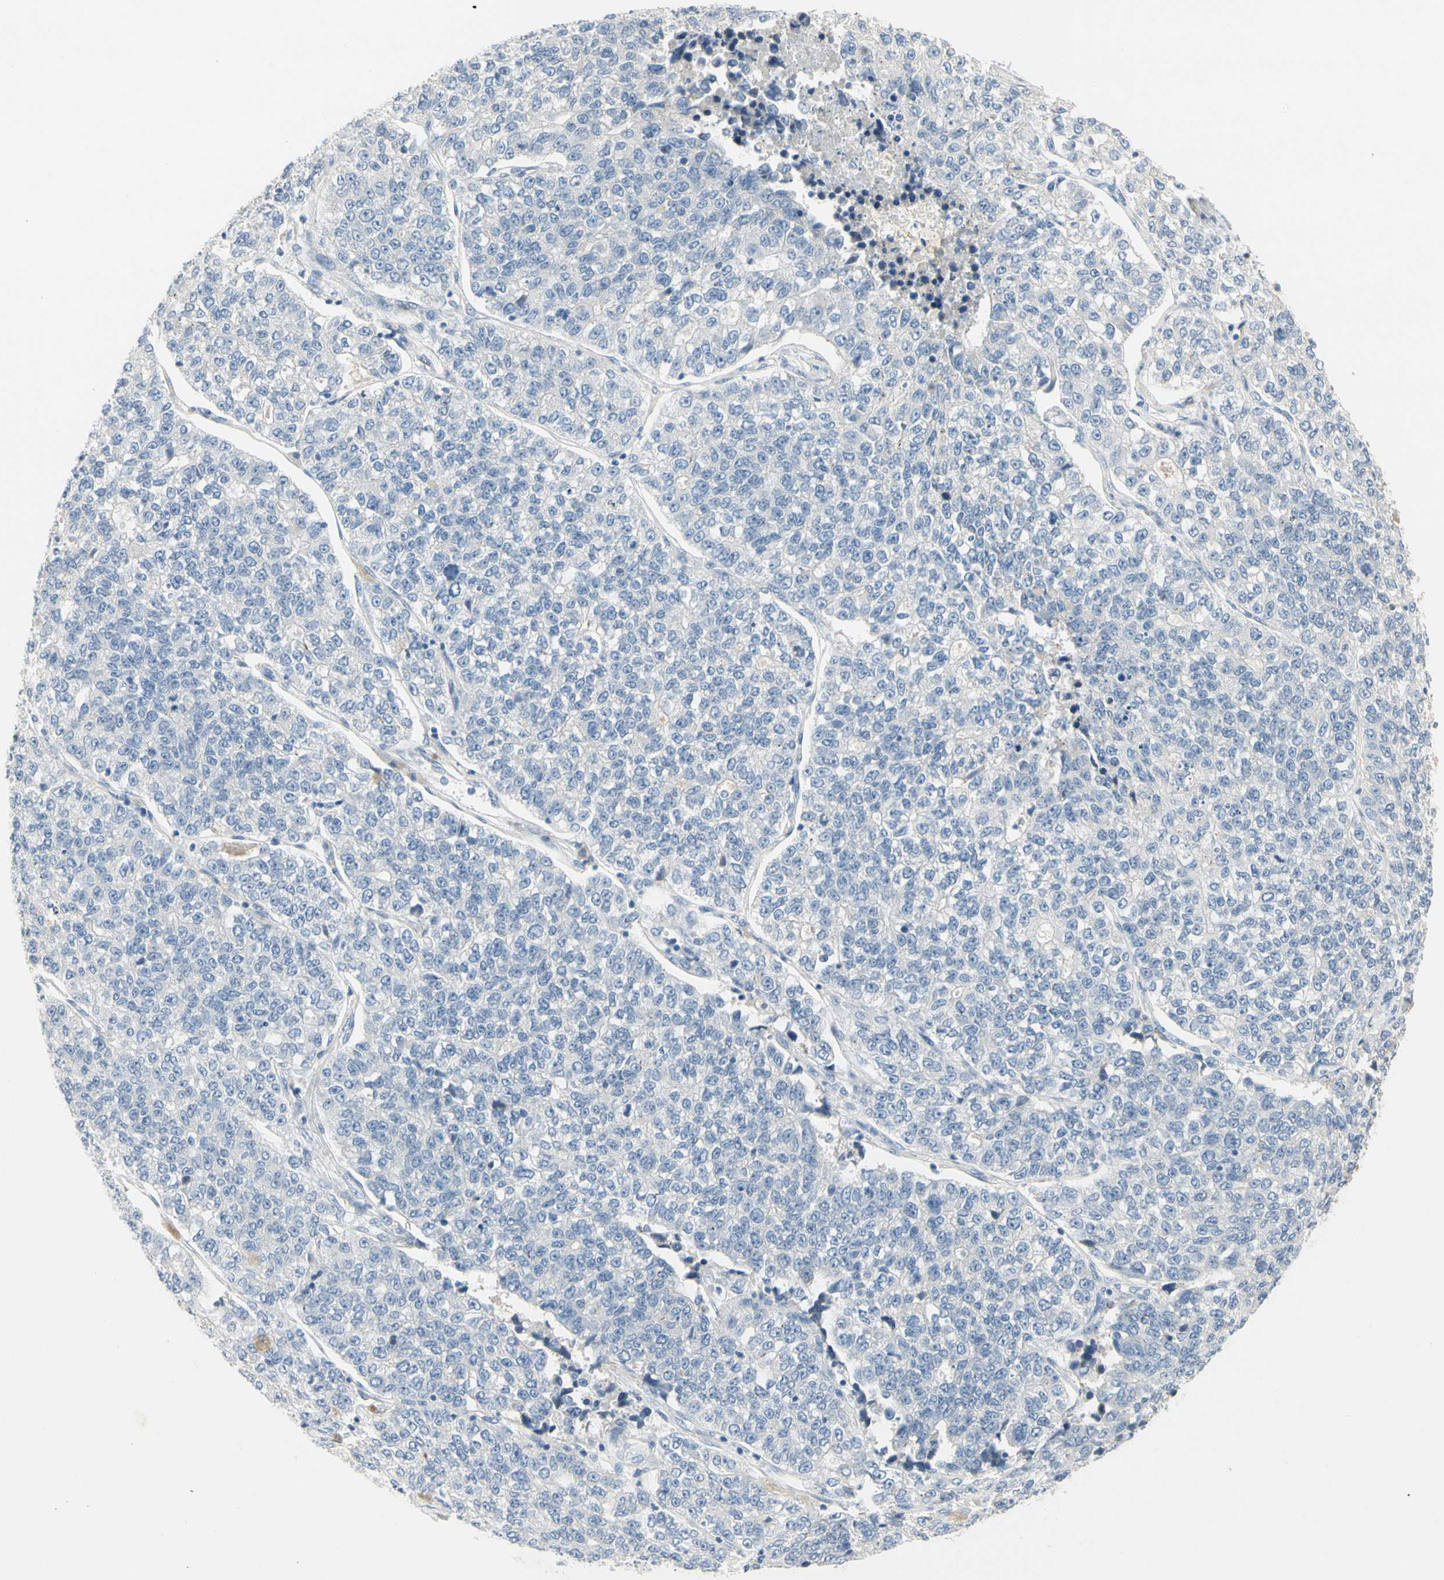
{"staining": {"intensity": "negative", "quantity": "none", "location": "none"}, "tissue": "lung cancer", "cell_type": "Tumor cells", "image_type": "cancer", "snomed": [{"axis": "morphology", "description": "Adenocarcinoma, NOS"}, {"axis": "topography", "description": "Lung"}], "caption": "The immunohistochemistry histopathology image has no significant staining in tumor cells of lung cancer (adenocarcinoma) tissue. Nuclei are stained in blue.", "gene": "ALDH18A1", "patient": {"sex": "male", "age": 49}}